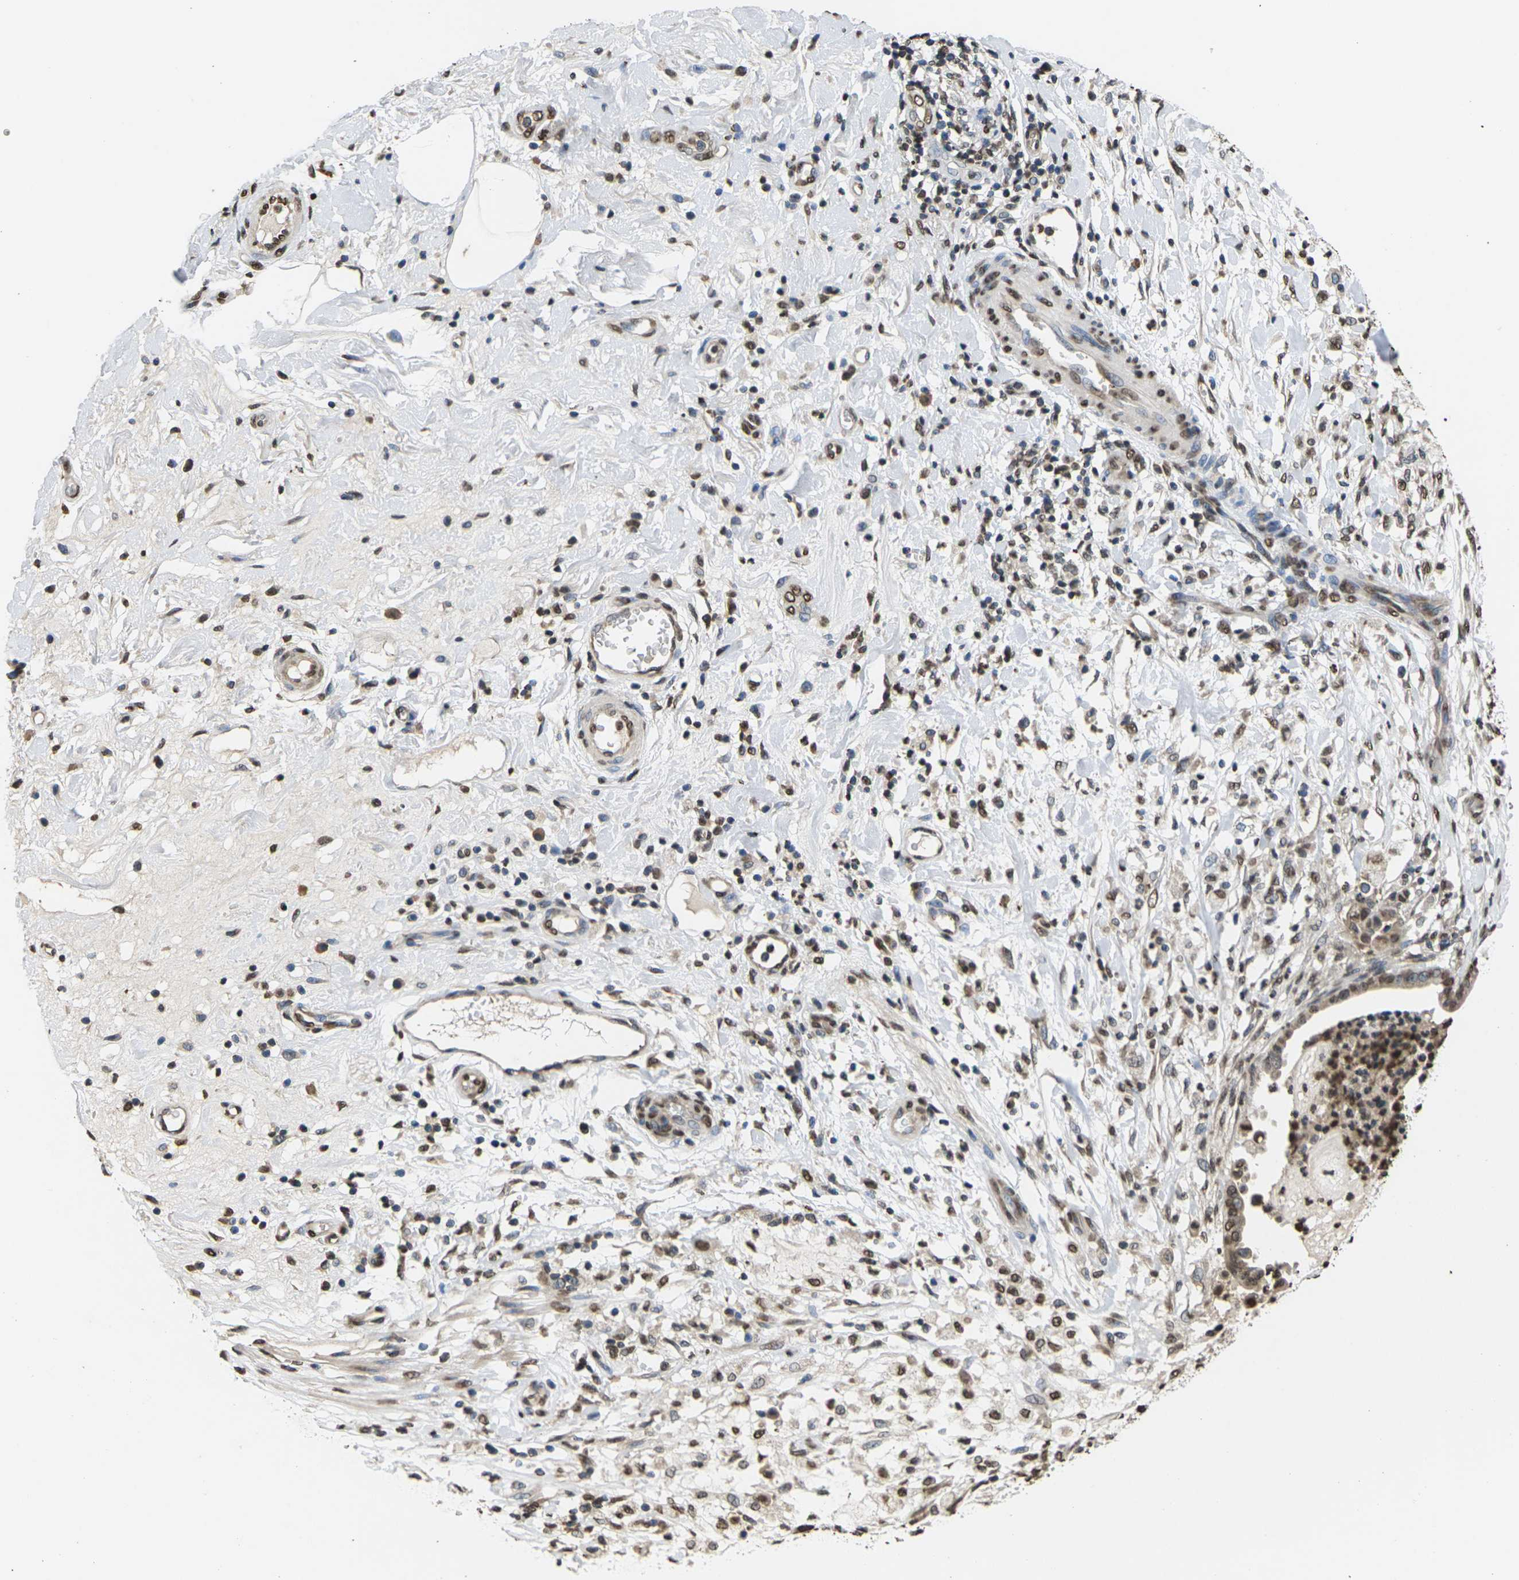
{"staining": {"intensity": "moderate", "quantity": ">75%", "location": "nuclear"}, "tissue": "pancreatic cancer", "cell_type": "Tumor cells", "image_type": "cancer", "snomed": [{"axis": "morphology", "description": "Adenocarcinoma, NOS"}, {"axis": "topography", "description": "Pancreas"}], "caption": "There is medium levels of moderate nuclear expression in tumor cells of pancreatic cancer, as demonstrated by immunohistochemical staining (brown color).", "gene": "EMSY", "patient": {"sex": "male", "age": 63}}